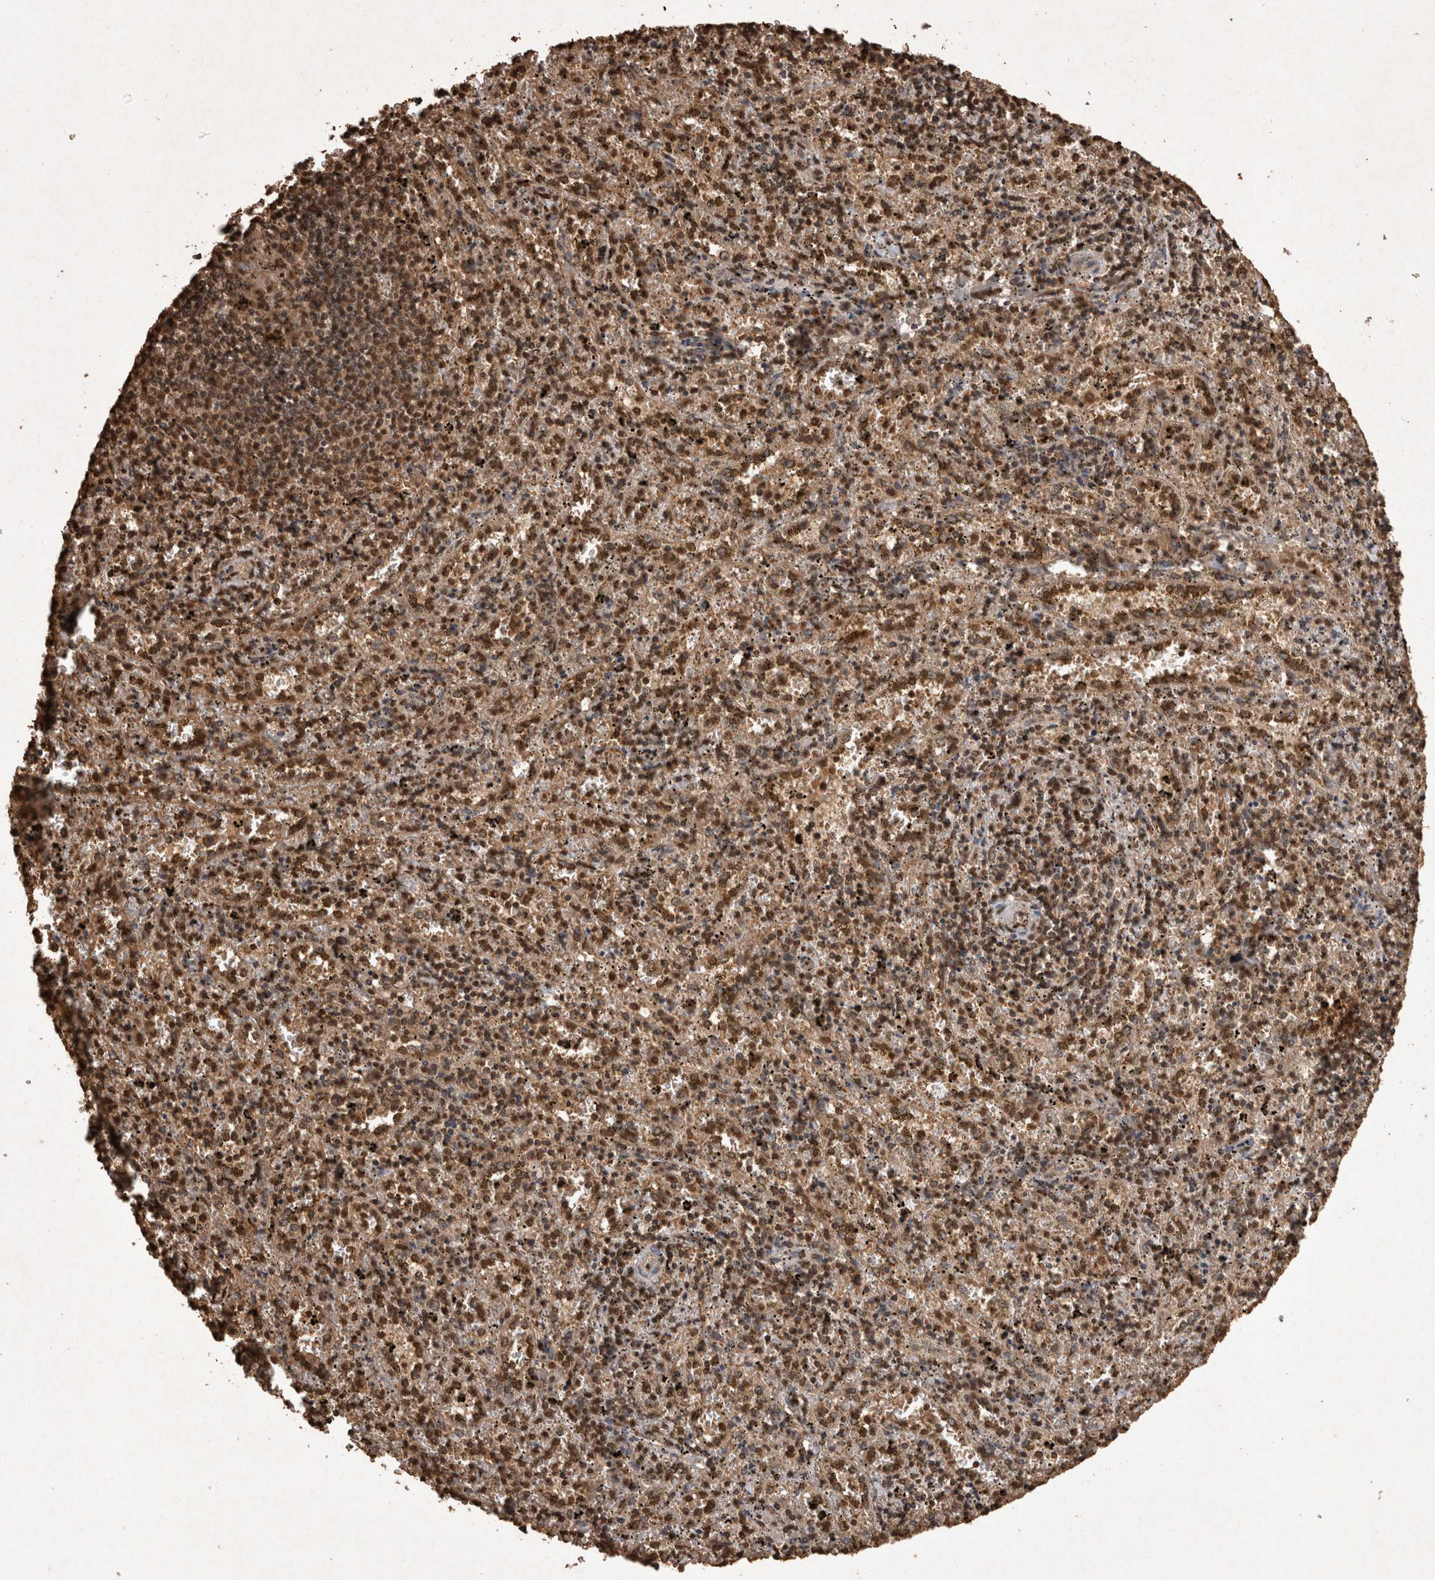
{"staining": {"intensity": "strong", "quantity": ">75%", "location": "nuclear"}, "tissue": "spleen", "cell_type": "Cells in red pulp", "image_type": "normal", "snomed": [{"axis": "morphology", "description": "Normal tissue, NOS"}, {"axis": "topography", "description": "Spleen"}], "caption": "Spleen stained with a brown dye shows strong nuclear positive positivity in approximately >75% of cells in red pulp.", "gene": "OAS2", "patient": {"sex": "male", "age": 11}}